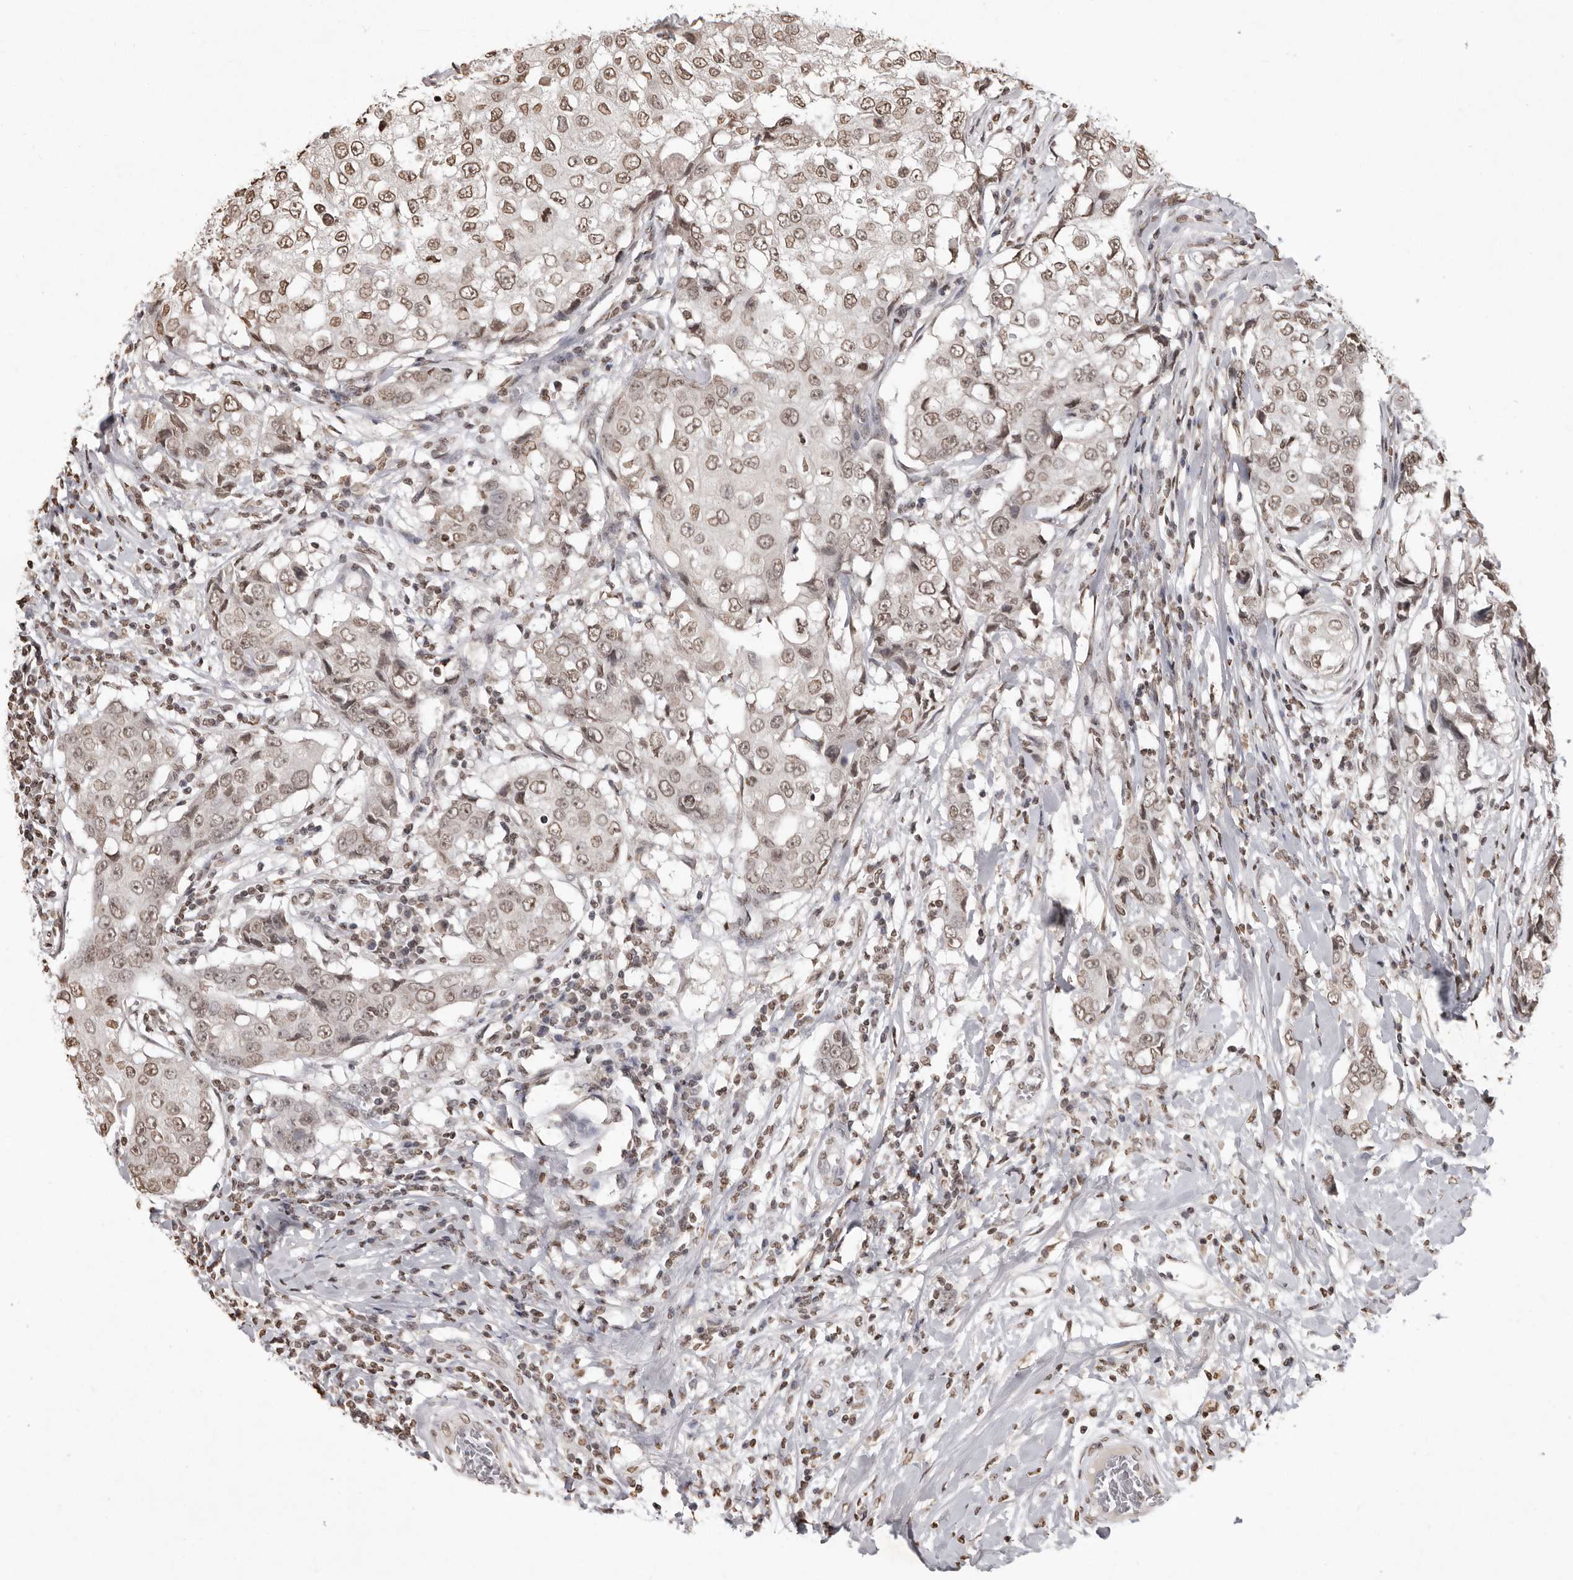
{"staining": {"intensity": "moderate", "quantity": ">75%", "location": "nuclear"}, "tissue": "breast cancer", "cell_type": "Tumor cells", "image_type": "cancer", "snomed": [{"axis": "morphology", "description": "Duct carcinoma"}, {"axis": "topography", "description": "Breast"}], "caption": "This micrograph reveals breast cancer (infiltrating ductal carcinoma) stained with immunohistochemistry (IHC) to label a protein in brown. The nuclear of tumor cells show moderate positivity for the protein. Nuclei are counter-stained blue.", "gene": "WDR45", "patient": {"sex": "female", "age": 27}}